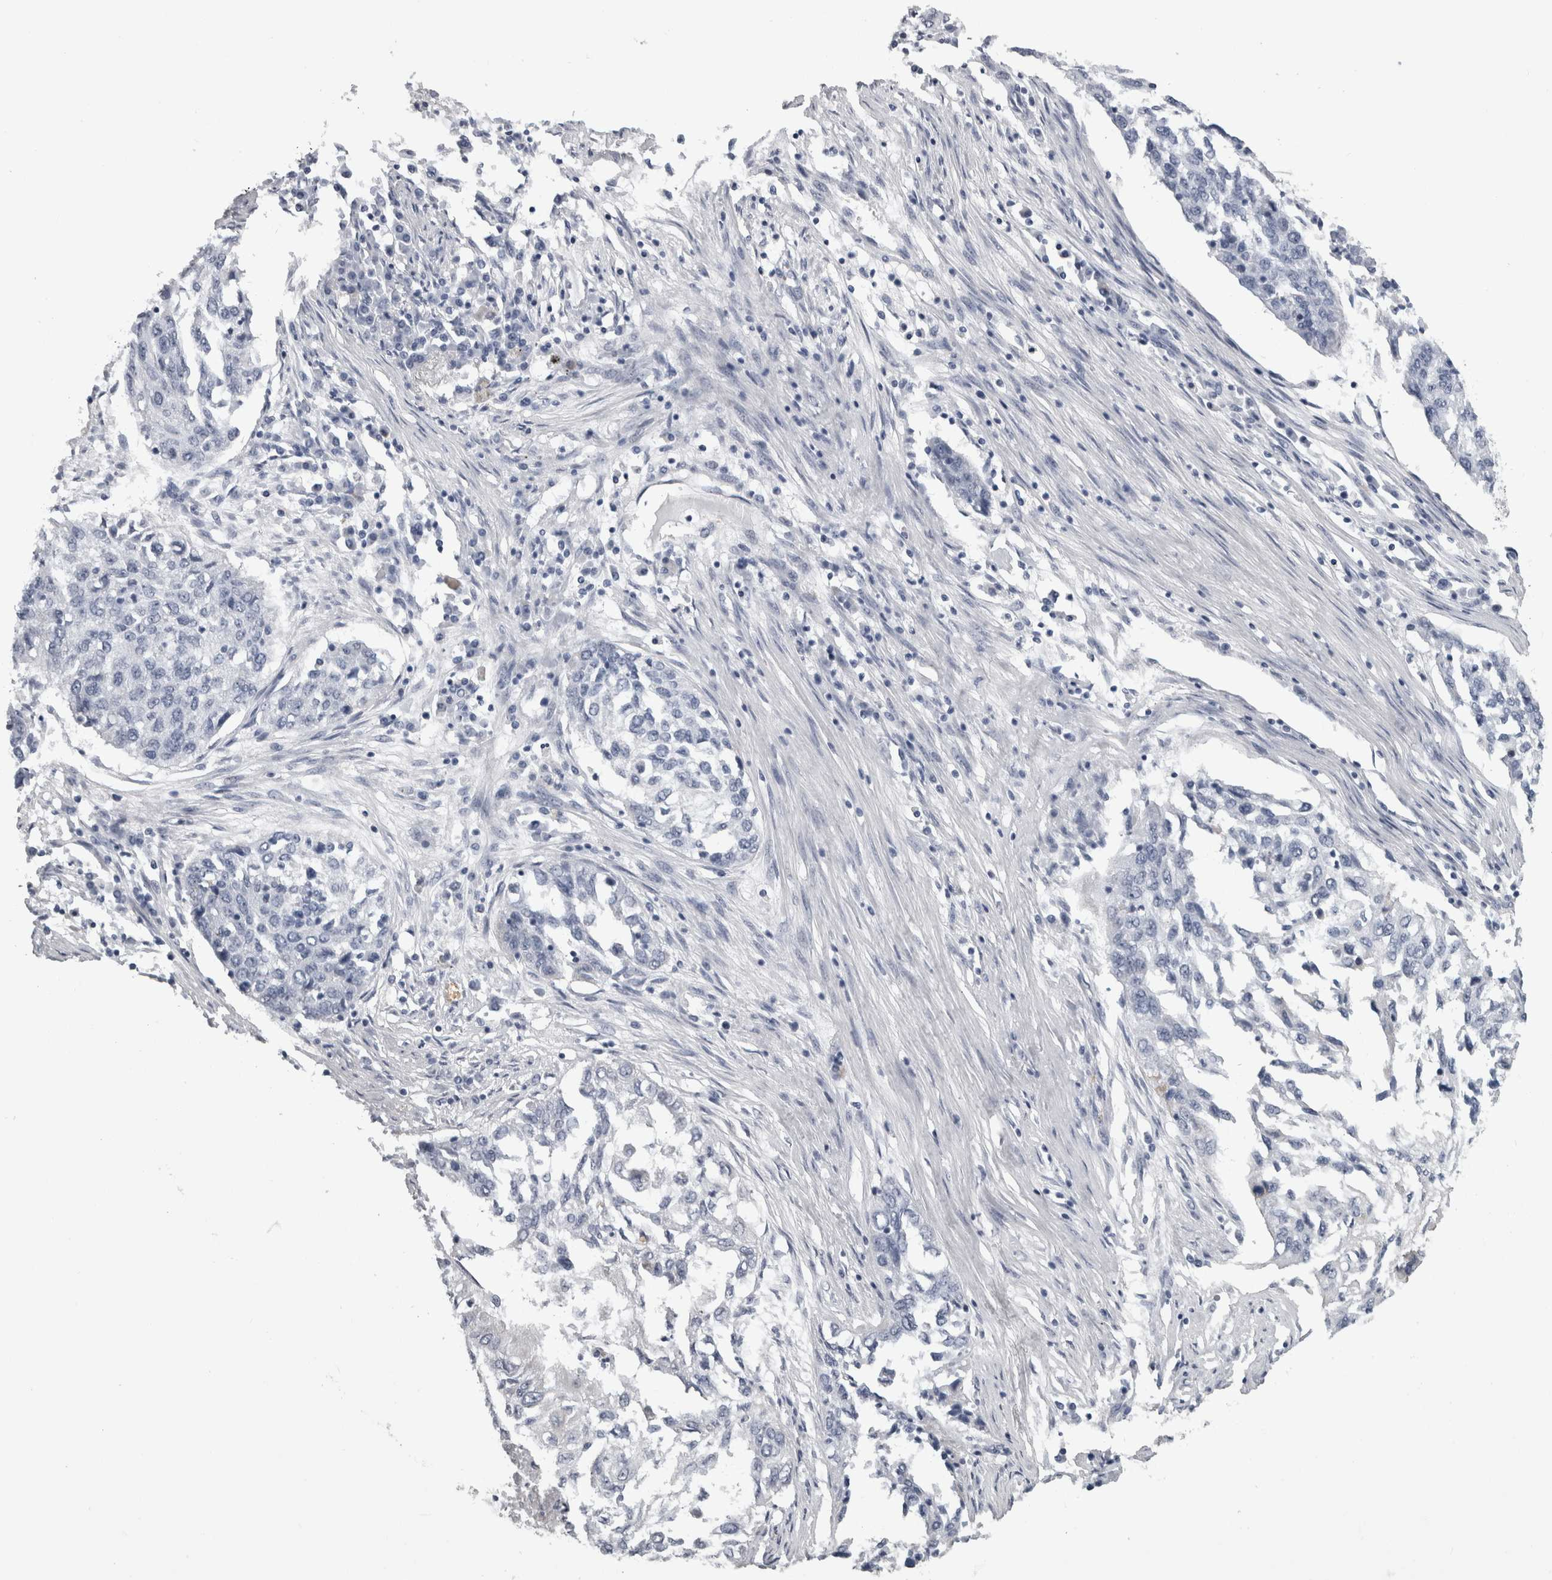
{"staining": {"intensity": "negative", "quantity": "none", "location": "none"}, "tissue": "lung cancer", "cell_type": "Tumor cells", "image_type": "cancer", "snomed": [{"axis": "morphology", "description": "Squamous cell carcinoma, NOS"}, {"axis": "topography", "description": "Lung"}], "caption": "Histopathology image shows no significant protein staining in tumor cells of lung cancer.", "gene": "ALDH8A1", "patient": {"sex": "female", "age": 63}}